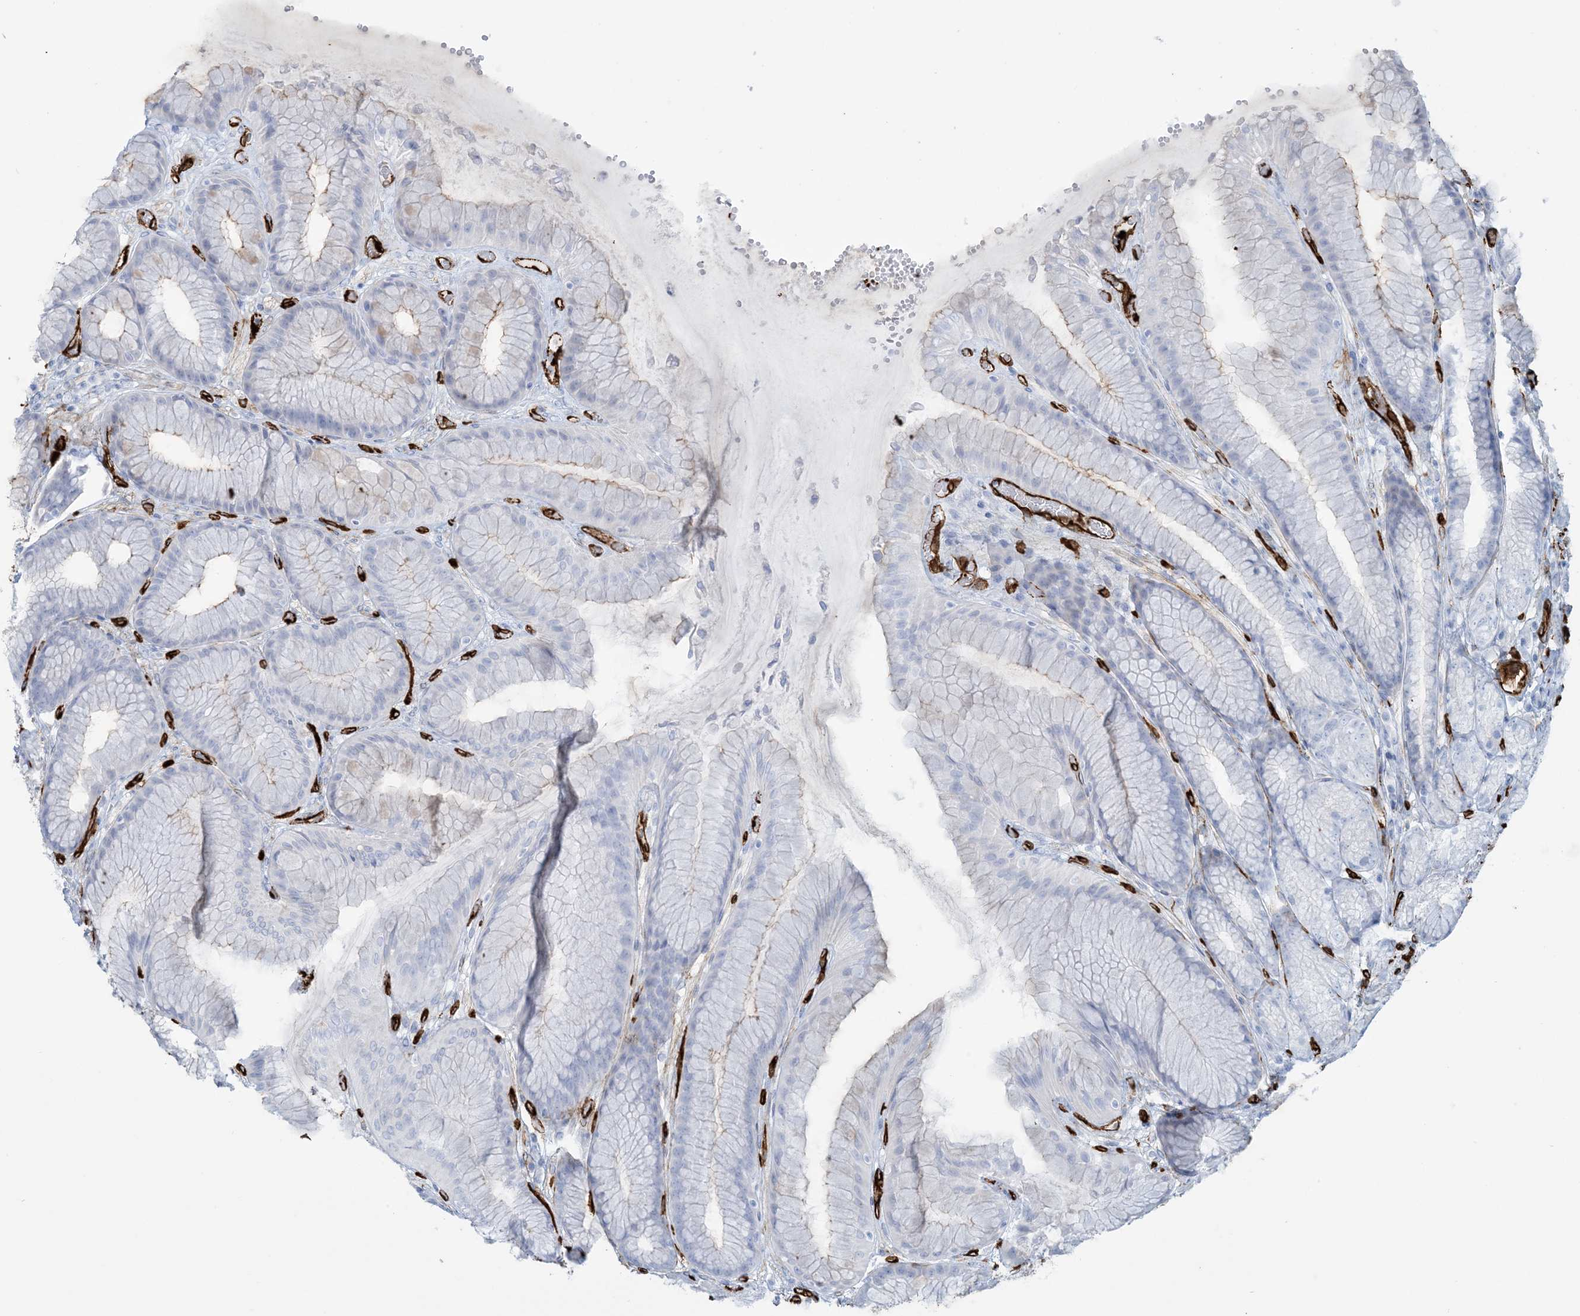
{"staining": {"intensity": "negative", "quantity": "none", "location": "none"}, "tissue": "stomach", "cell_type": "Glandular cells", "image_type": "normal", "snomed": [{"axis": "morphology", "description": "Normal tissue, NOS"}, {"axis": "topography", "description": "Stomach"}], "caption": "Glandular cells show no significant protein staining in normal stomach. Brightfield microscopy of IHC stained with DAB (3,3'-diaminobenzidine) (brown) and hematoxylin (blue), captured at high magnification.", "gene": "EPS8L3", "patient": {"sex": "male", "age": 57}}